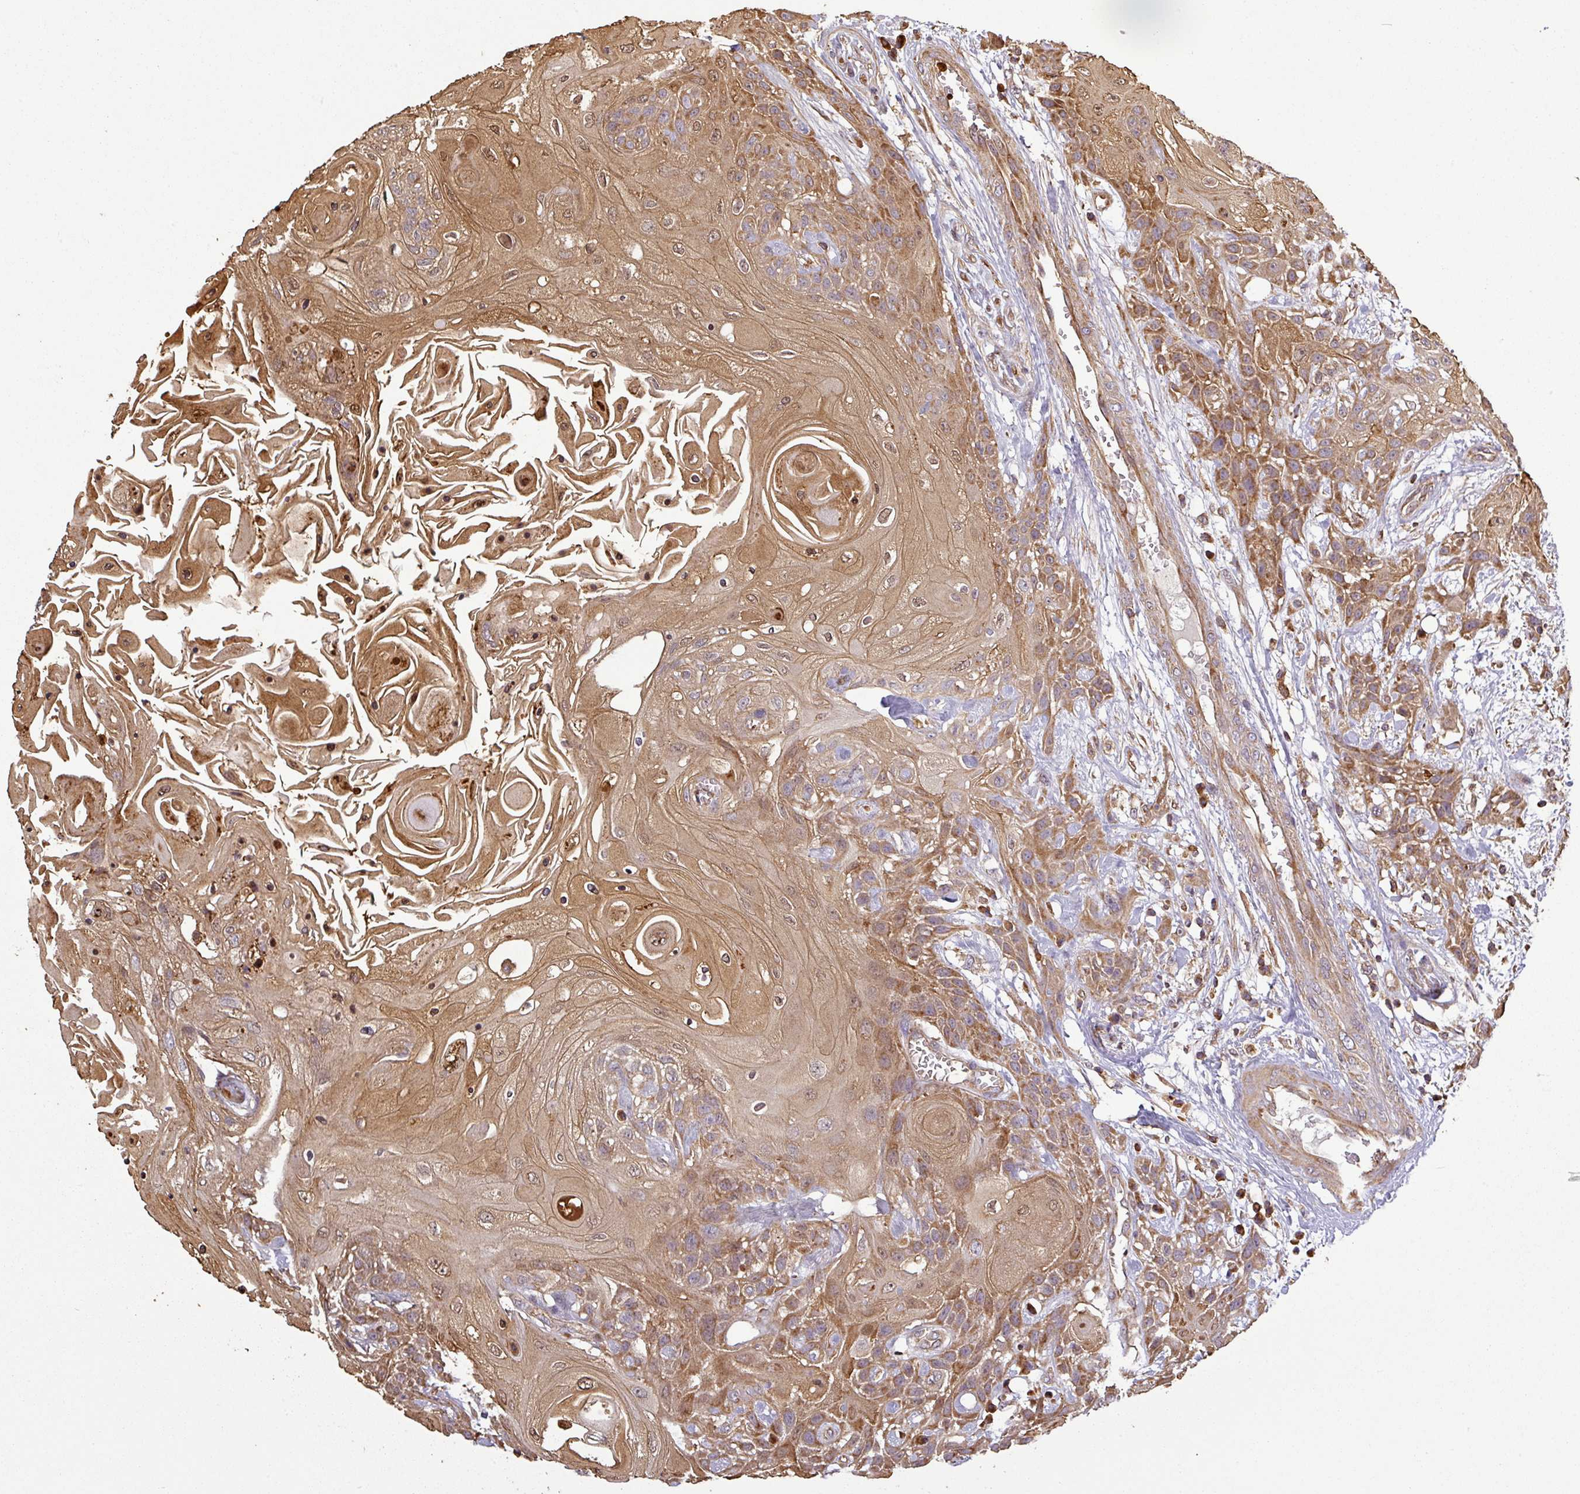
{"staining": {"intensity": "moderate", "quantity": ">75%", "location": "cytoplasmic/membranous,nuclear"}, "tissue": "head and neck cancer", "cell_type": "Tumor cells", "image_type": "cancer", "snomed": [{"axis": "morphology", "description": "Squamous cell carcinoma, NOS"}, {"axis": "topography", "description": "Head-Neck"}], "caption": "Immunohistochemical staining of human head and neck cancer exhibits medium levels of moderate cytoplasmic/membranous and nuclear protein positivity in about >75% of tumor cells.", "gene": "PLEKHM1", "patient": {"sex": "female", "age": 43}}